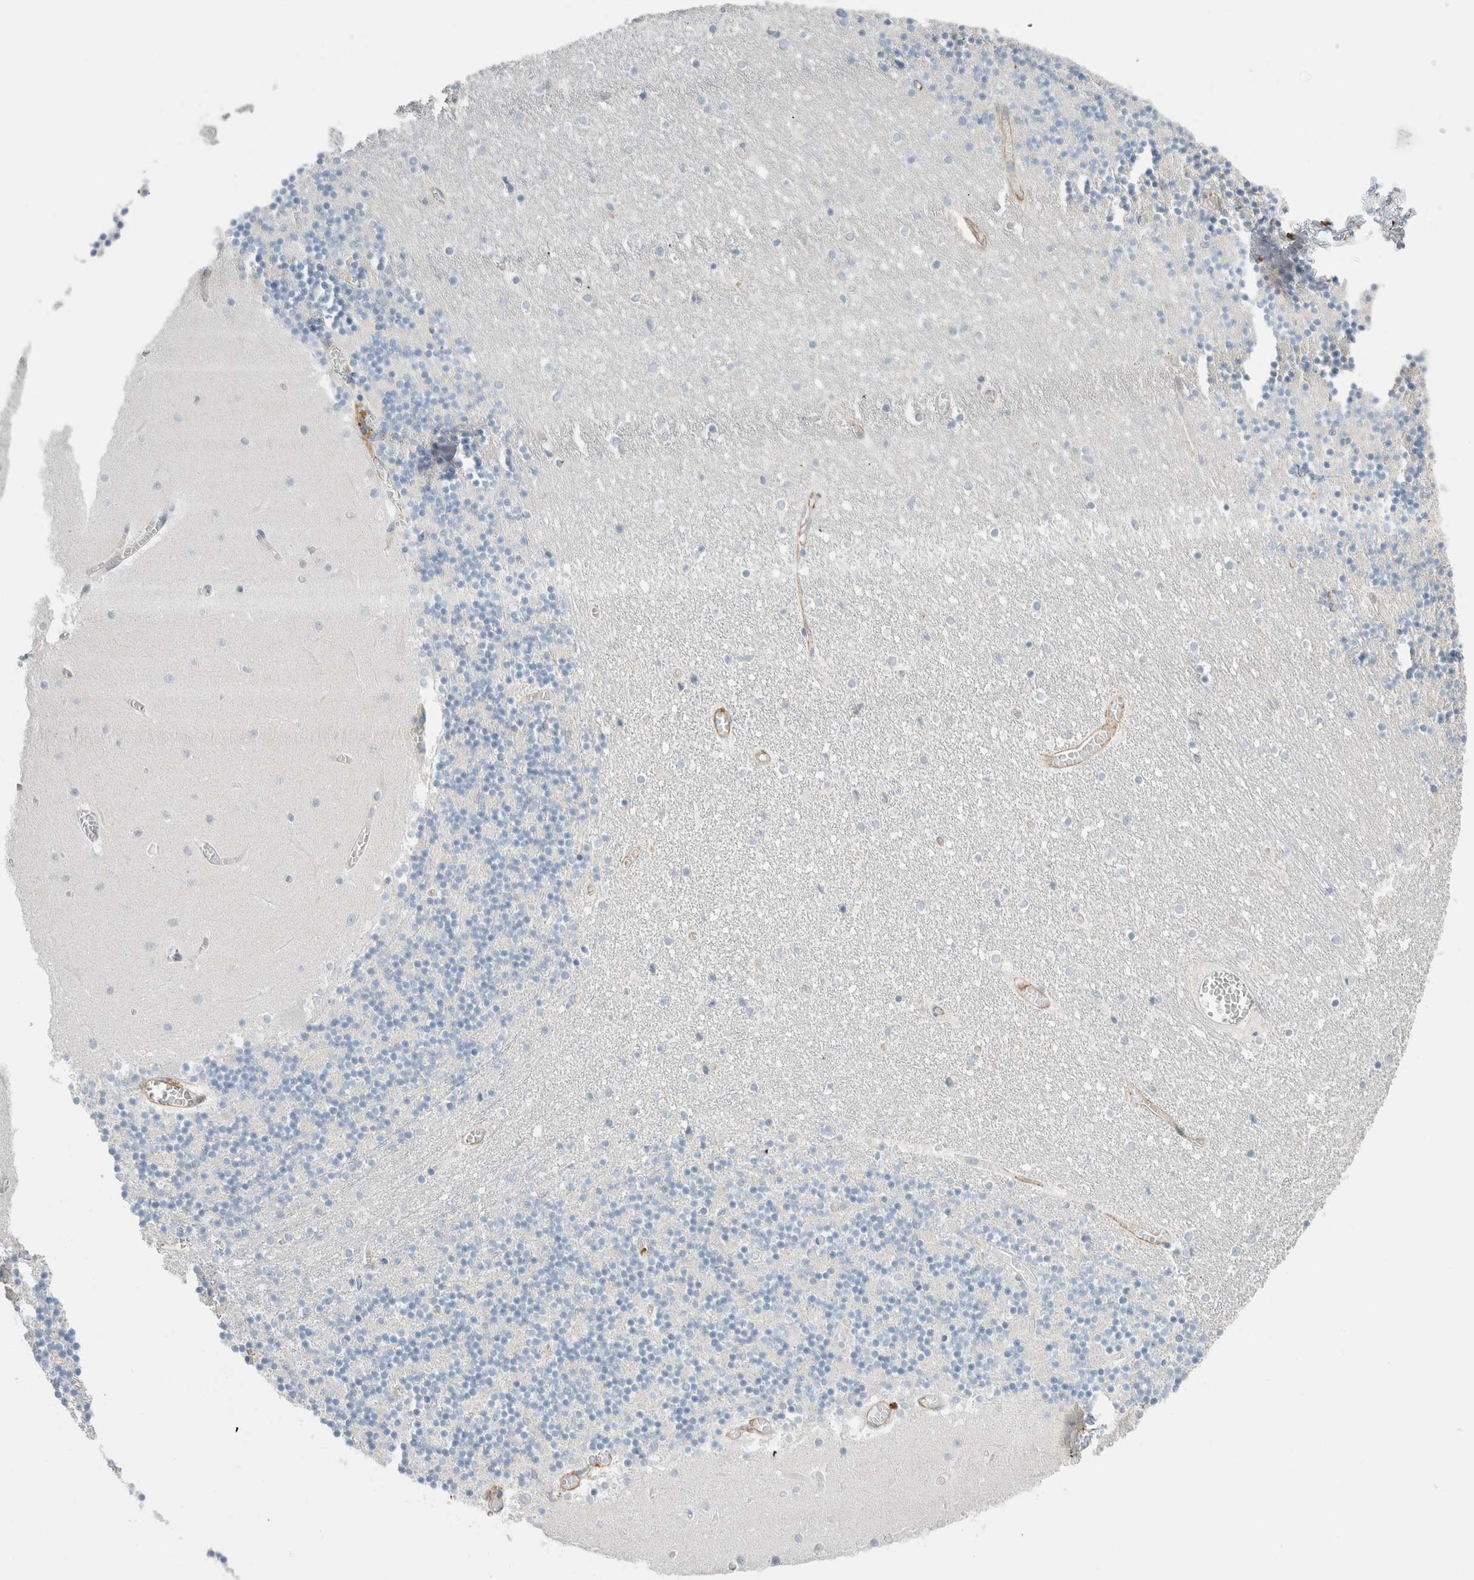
{"staining": {"intensity": "negative", "quantity": "none", "location": "none"}, "tissue": "cerebellum", "cell_type": "Cells in granular layer", "image_type": "normal", "snomed": [{"axis": "morphology", "description": "Normal tissue, NOS"}, {"axis": "topography", "description": "Cerebellum"}], "caption": "Photomicrograph shows no significant protein positivity in cells in granular layer of normal cerebellum.", "gene": "LY86", "patient": {"sex": "female", "age": 28}}